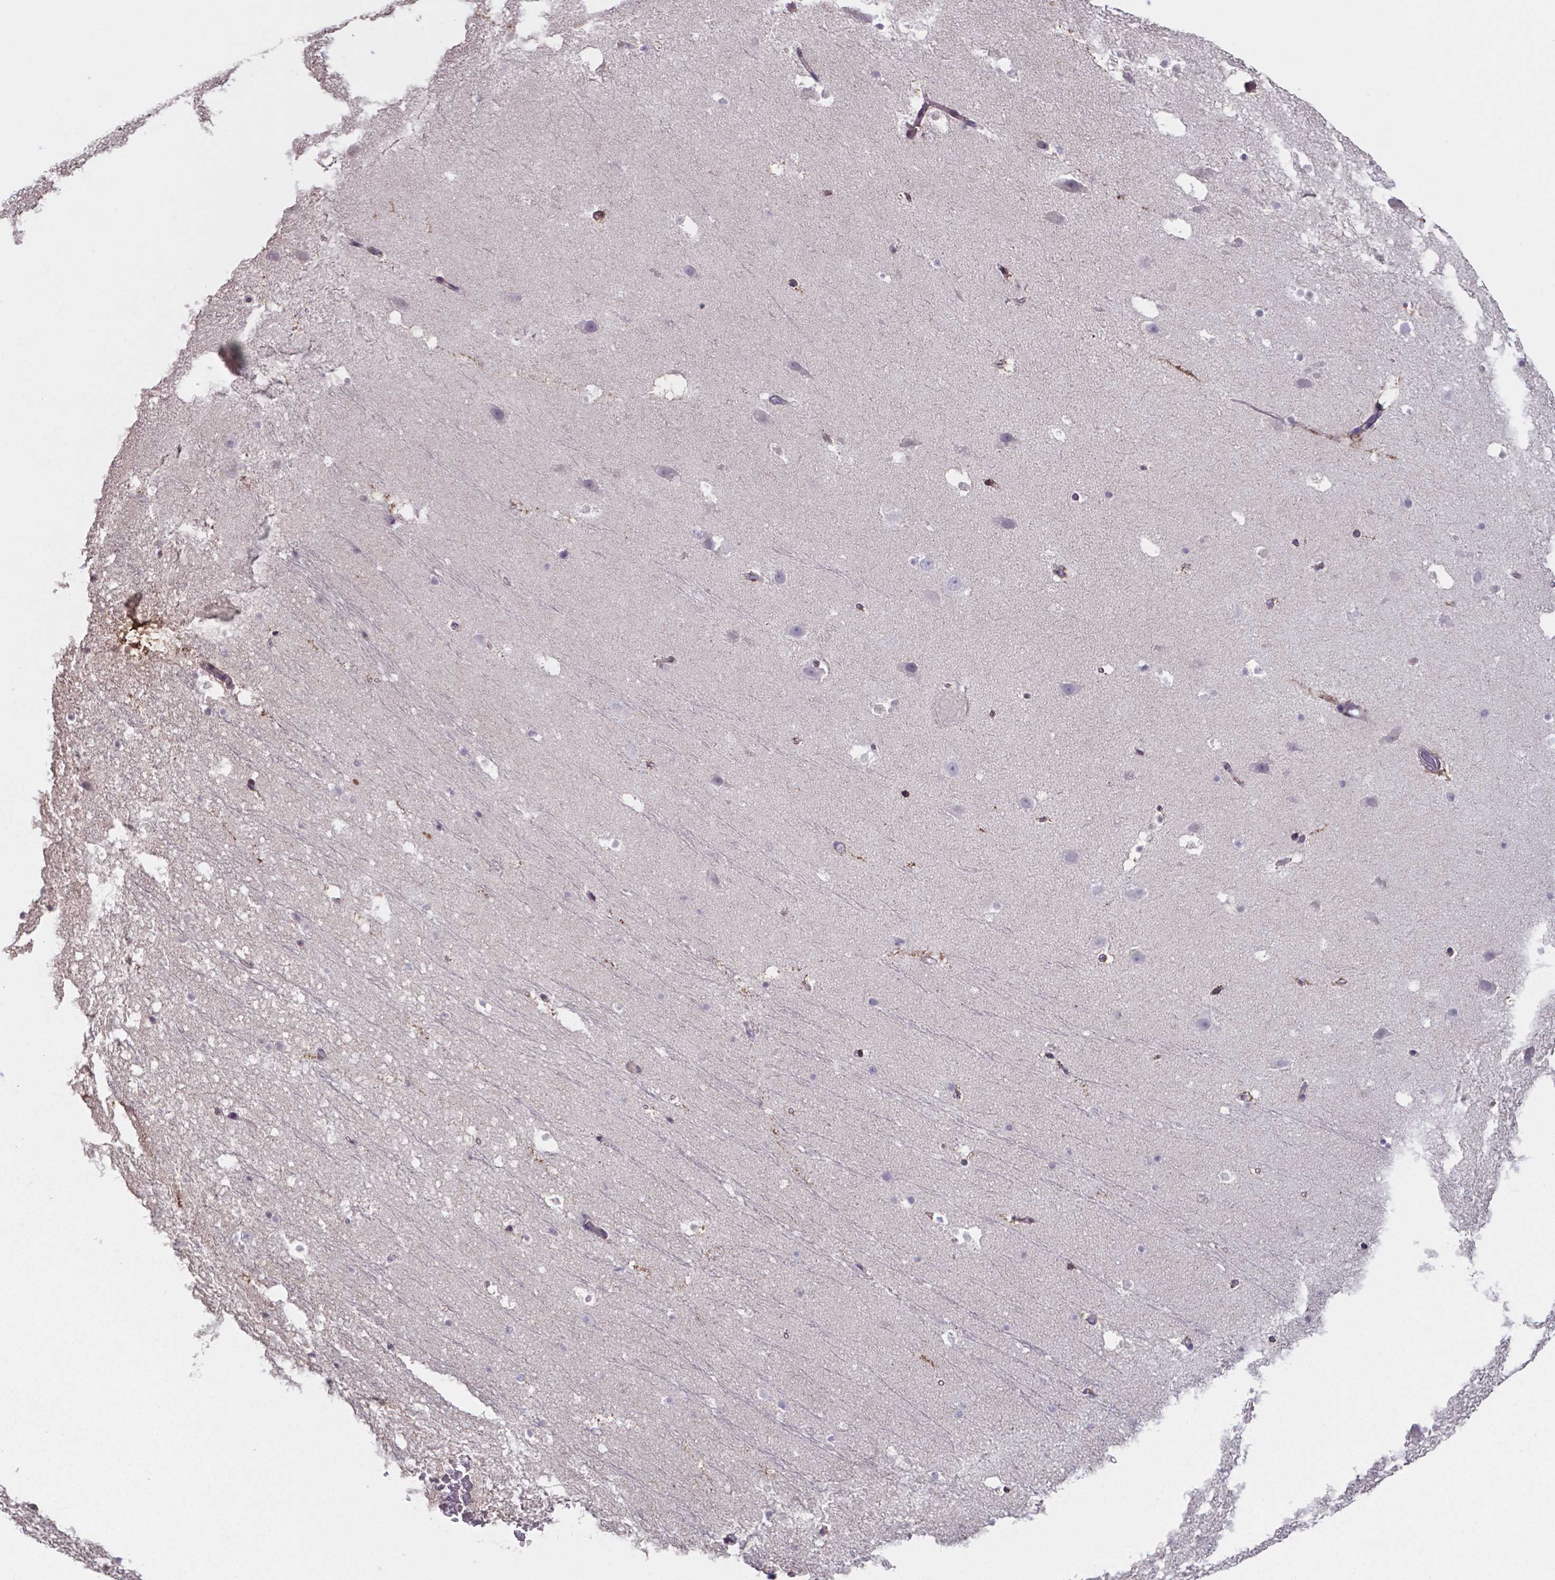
{"staining": {"intensity": "negative", "quantity": "none", "location": "none"}, "tissue": "hippocampus", "cell_type": "Glial cells", "image_type": "normal", "snomed": [{"axis": "morphology", "description": "Normal tissue, NOS"}, {"axis": "topography", "description": "Hippocampus"}], "caption": "This is a micrograph of IHC staining of unremarkable hippocampus, which shows no staining in glial cells. (Brightfield microscopy of DAB (3,3'-diaminobenzidine) immunohistochemistry at high magnification).", "gene": "MLC1", "patient": {"sex": "male", "age": 26}}